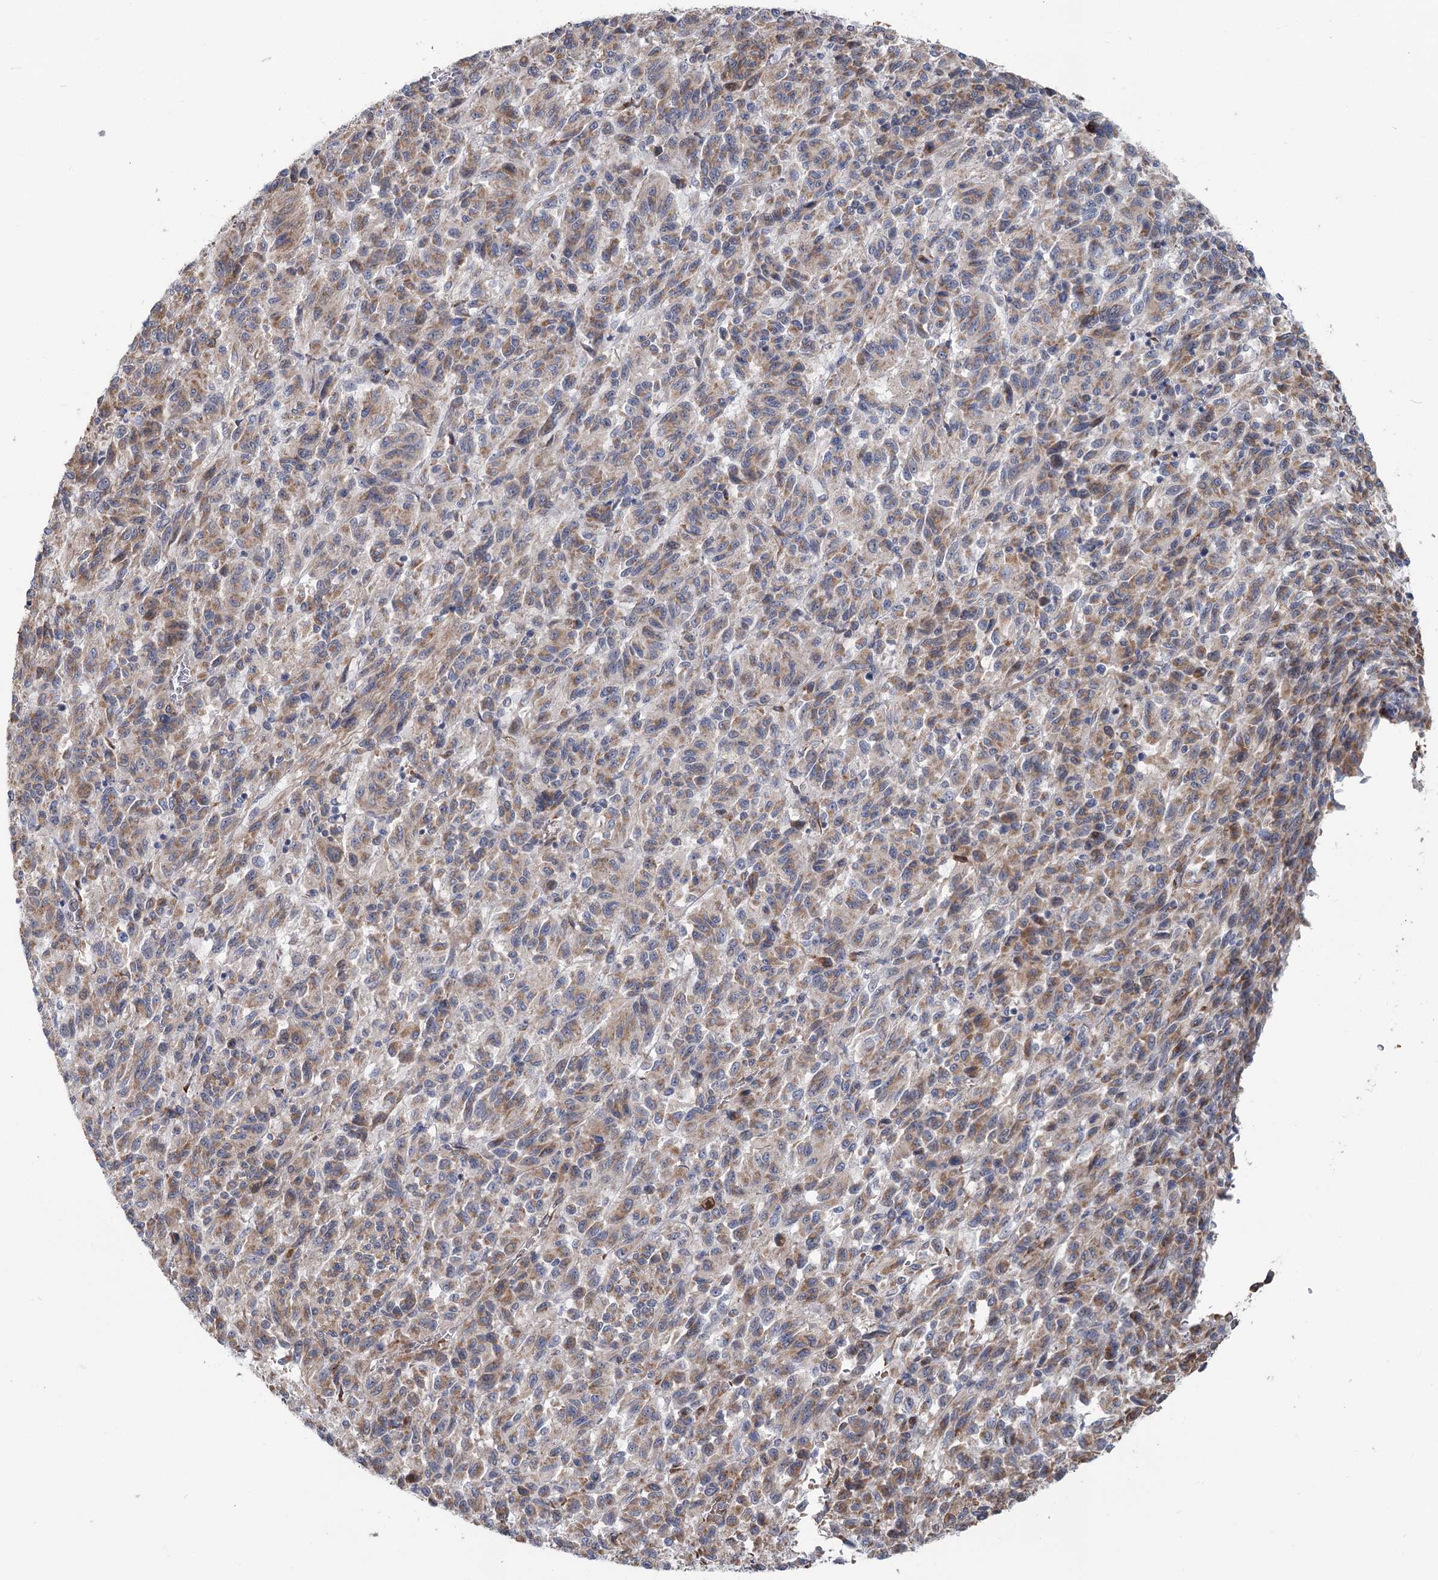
{"staining": {"intensity": "moderate", "quantity": ">75%", "location": "cytoplasmic/membranous"}, "tissue": "melanoma", "cell_type": "Tumor cells", "image_type": "cancer", "snomed": [{"axis": "morphology", "description": "Malignant melanoma, Metastatic site"}, {"axis": "topography", "description": "Lung"}], "caption": "Tumor cells show medium levels of moderate cytoplasmic/membranous staining in approximately >75% of cells in malignant melanoma (metastatic site).", "gene": "CIB4", "patient": {"sex": "male", "age": 64}}